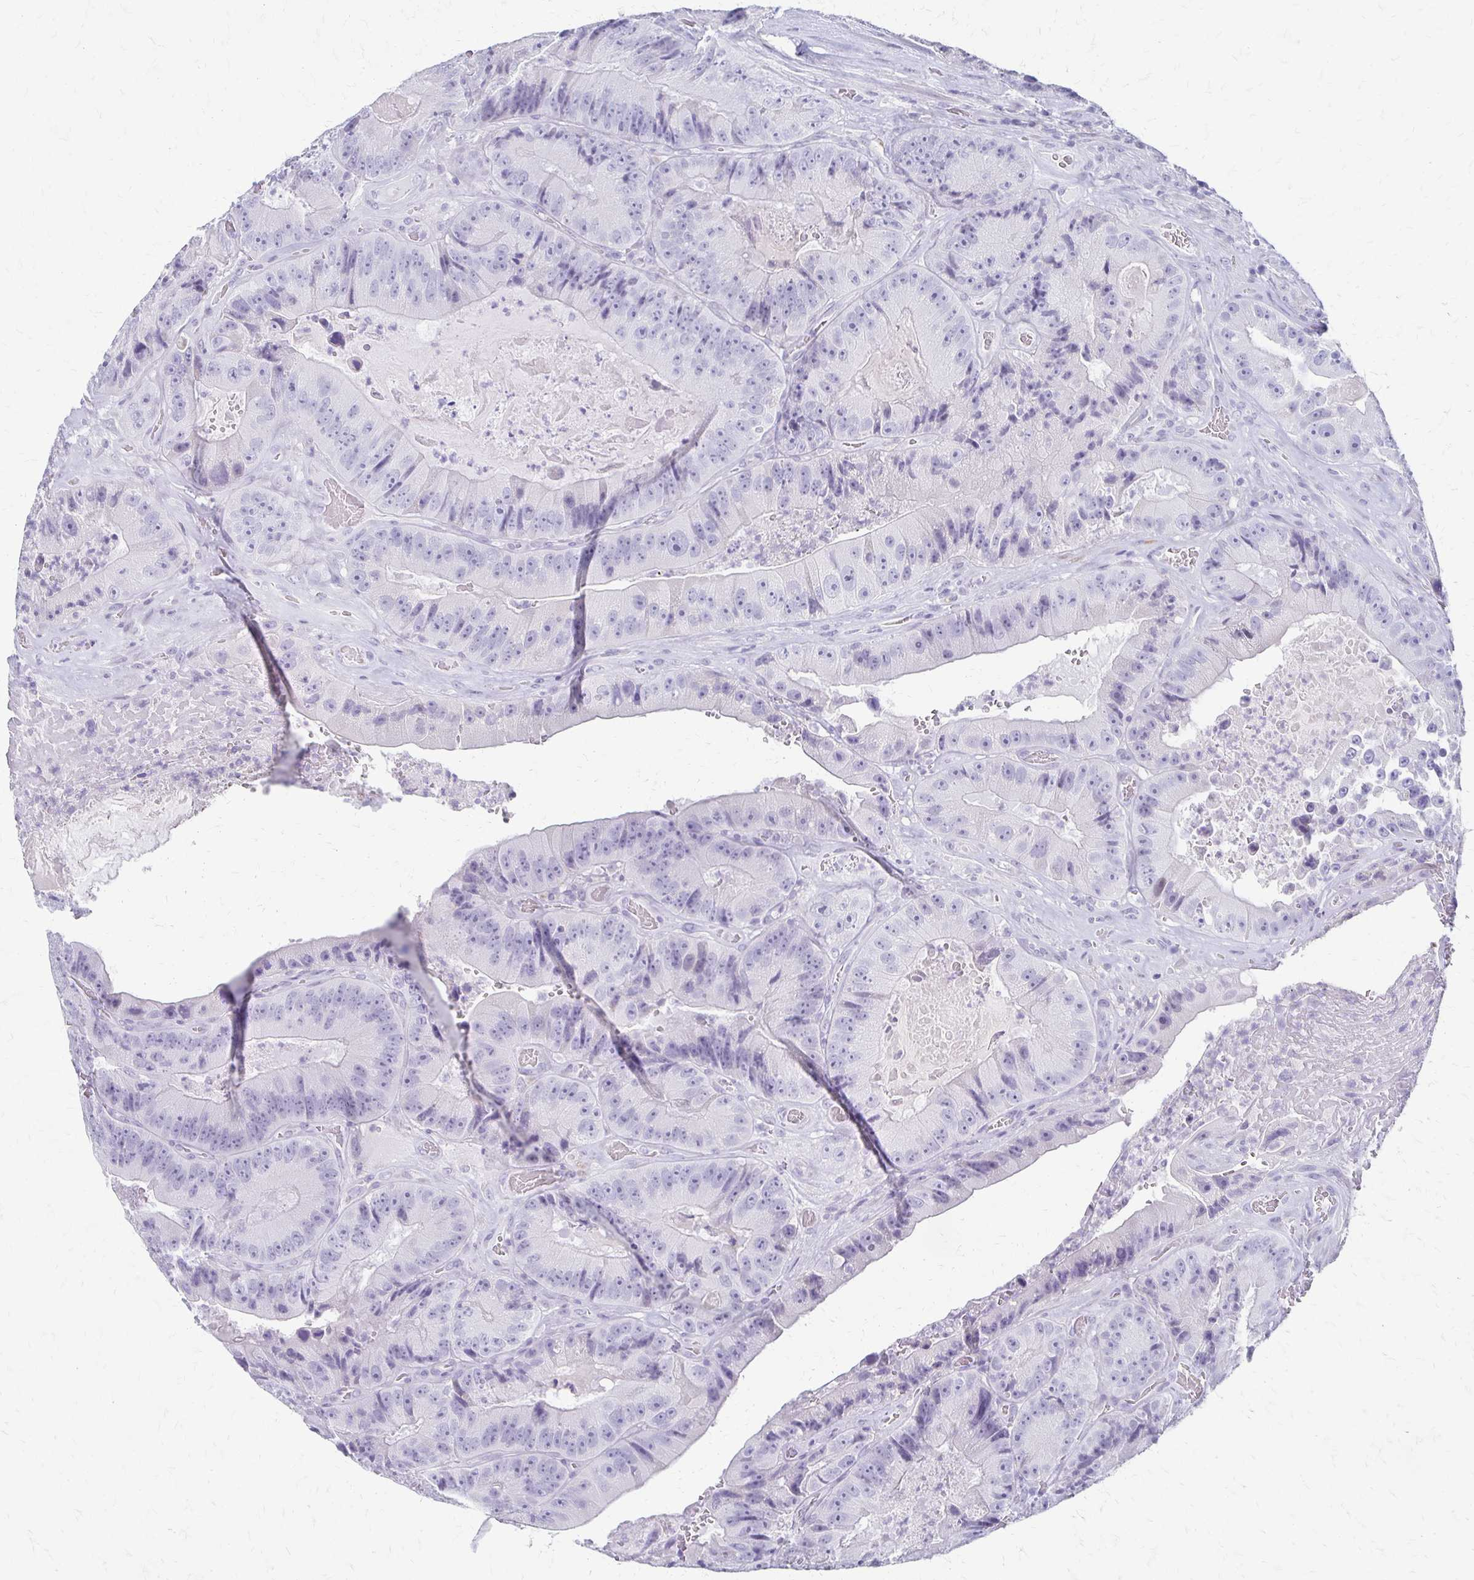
{"staining": {"intensity": "negative", "quantity": "none", "location": "none"}, "tissue": "colorectal cancer", "cell_type": "Tumor cells", "image_type": "cancer", "snomed": [{"axis": "morphology", "description": "Adenocarcinoma, NOS"}, {"axis": "topography", "description": "Colon"}], "caption": "DAB immunohistochemical staining of human adenocarcinoma (colorectal) shows no significant positivity in tumor cells.", "gene": "IVL", "patient": {"sex": "female", "age": 86}}